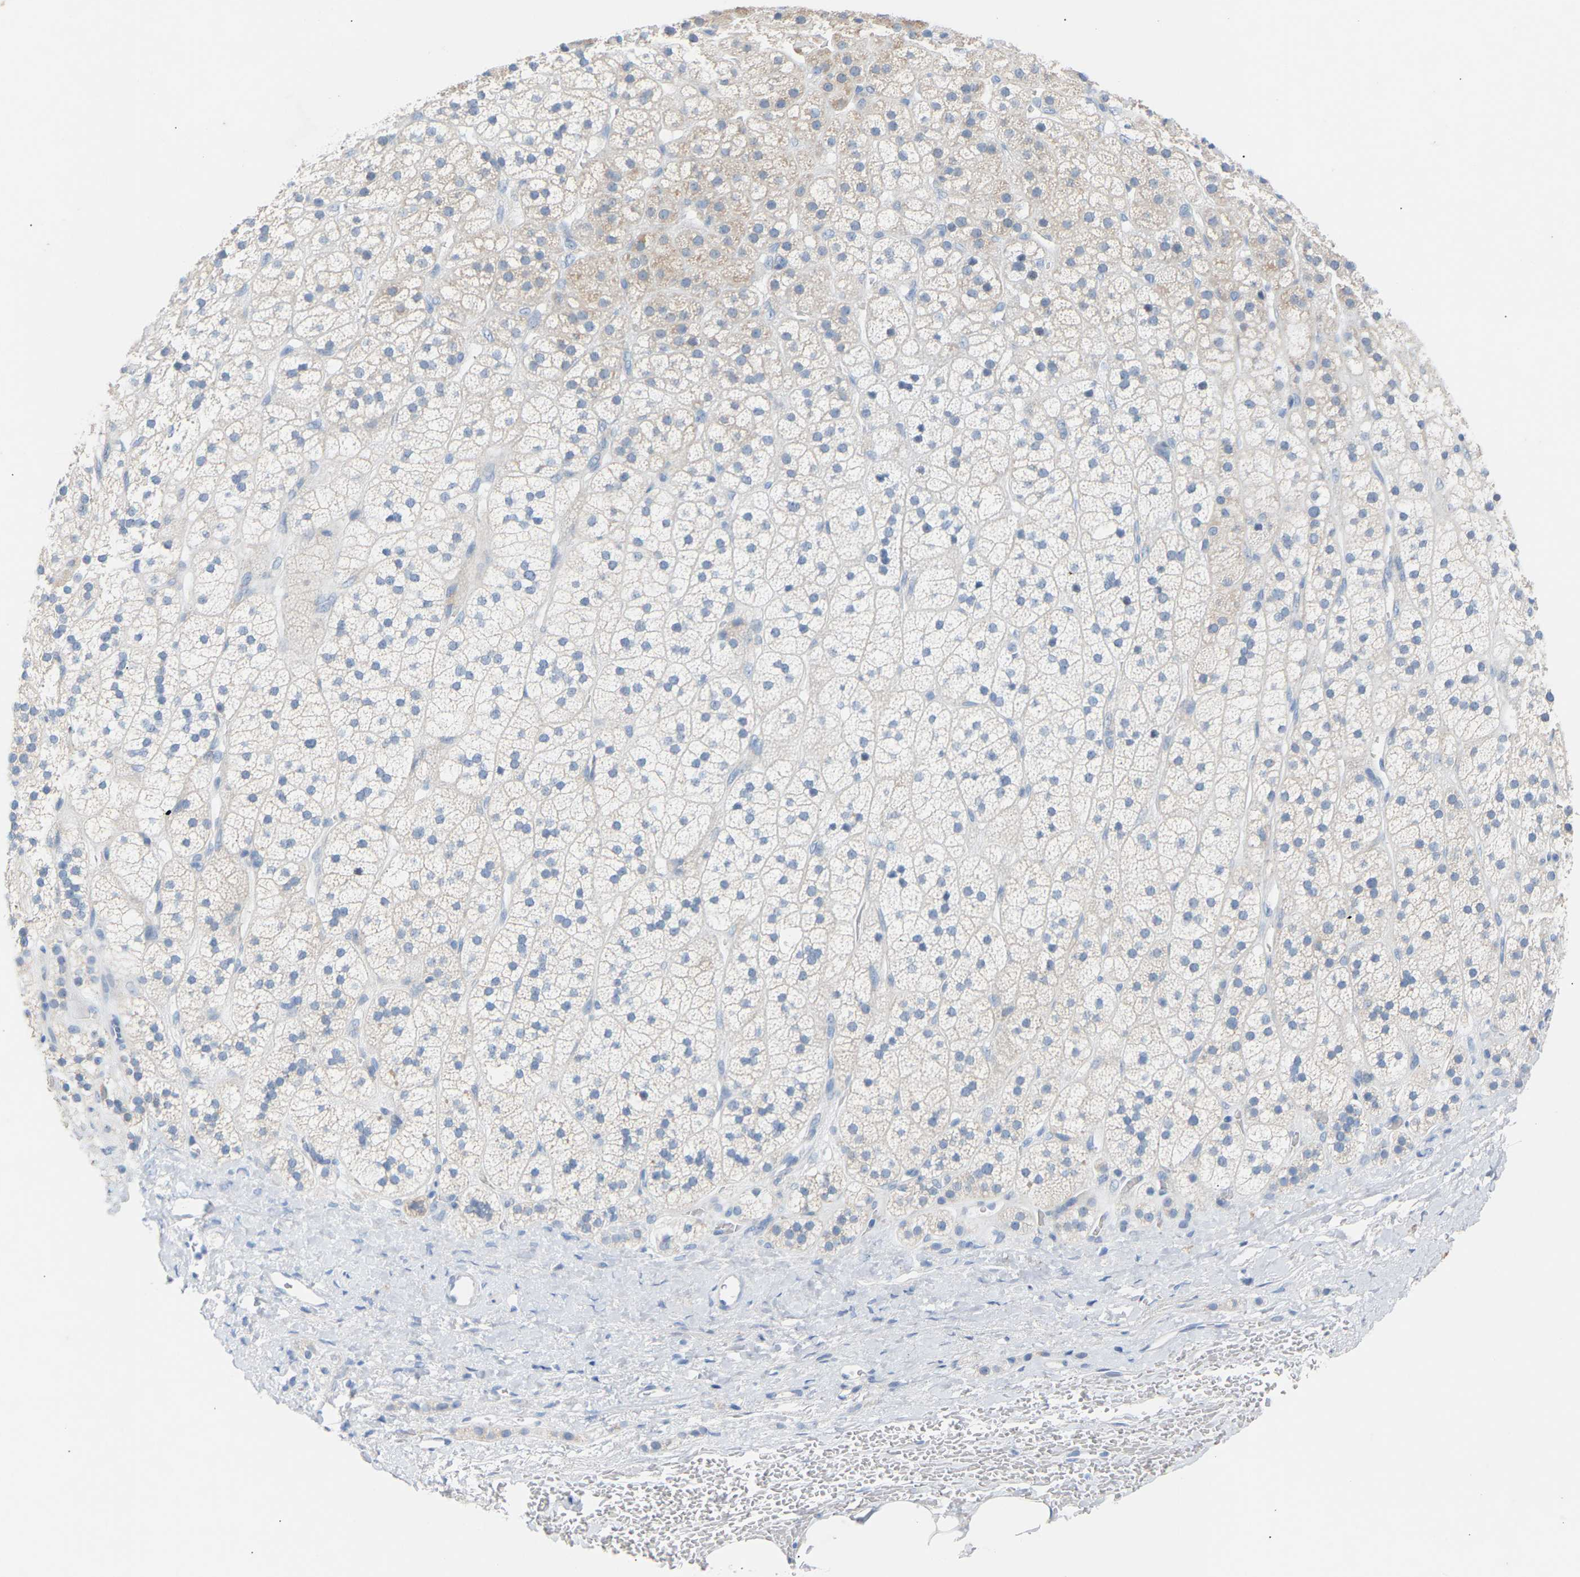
{"staining": {"intensity": "weak", "quantity": "<25%", "location": "cytoplasmic/membranous"}, "tissue": "adrenal gland", "cell_type": "Glandular cells", "image_type": "normal", "snomed": [{"axis": "morphology", "description": "Normal tissue, NOS"}, {"axis": "topography", "description": "Adrenal gland"}], "caption": "DAB (3,3'-diaminobenzidine) immunohistochemical staining of normal adrenal gland exhibits no significant positivity in glandular cells.", "gene": "PEX1", "patient": {"sex": "male", "age": 56}}